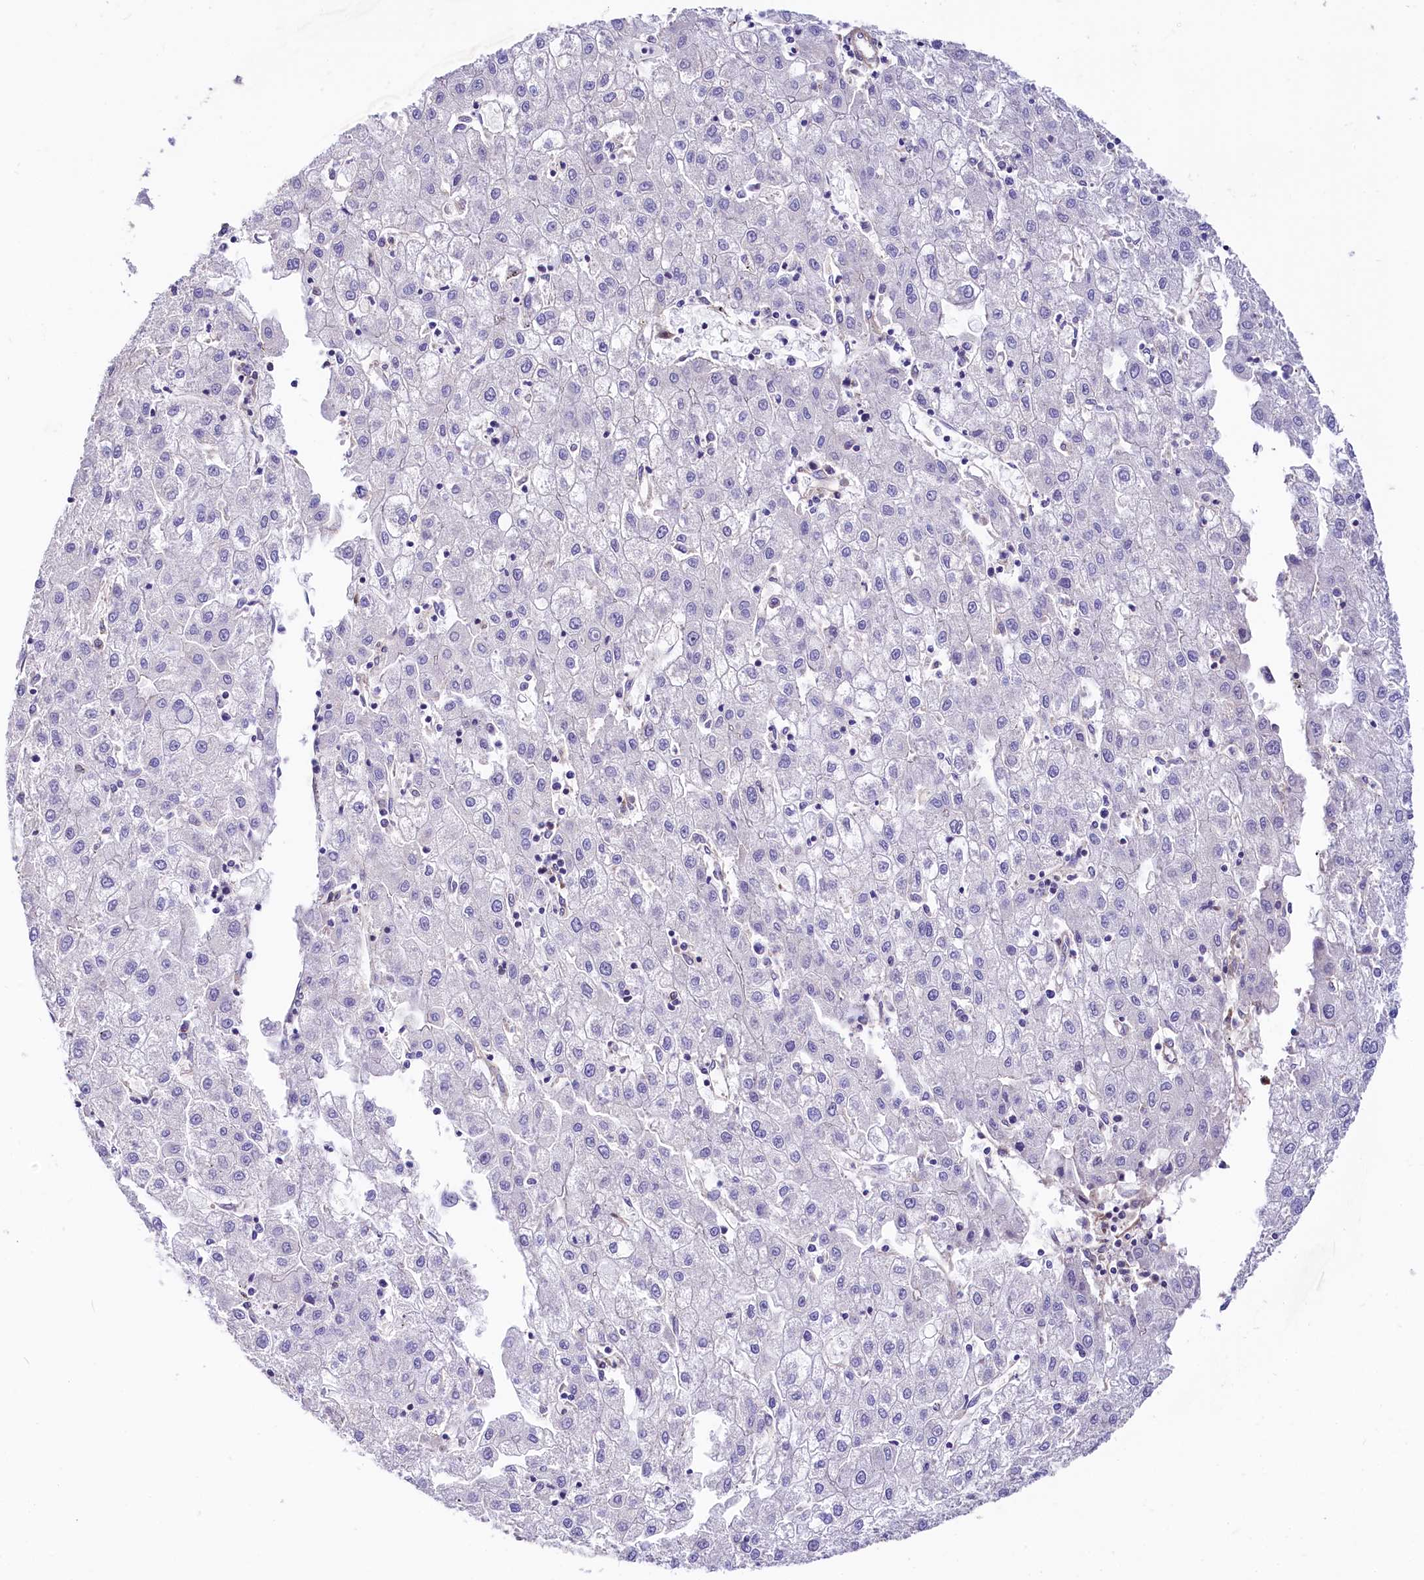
{"staining": {"intensity": "negative", "quantity": "none", "location": "none"}, "tissue": "liver cancer", "cell_type": "Tumor cells", "image_type": "cancer", "snomed": [{"axis": "morphology", "description": "Carcinoma, Hepatocellular, NOS"}, {"axis": "topography", "description": "Liver"}], "caption": "Protein analysis of hepatocellular carcinoma (liver) displays no significant expression in tumor cells. (DAB (3,3'-diaminobenzidine) immunohistochemistry (IHC) visualized using brightfield microscopy, high magnification).", "gene": "FCHSD2", "patient": {"sex": "male", "age": 72}}